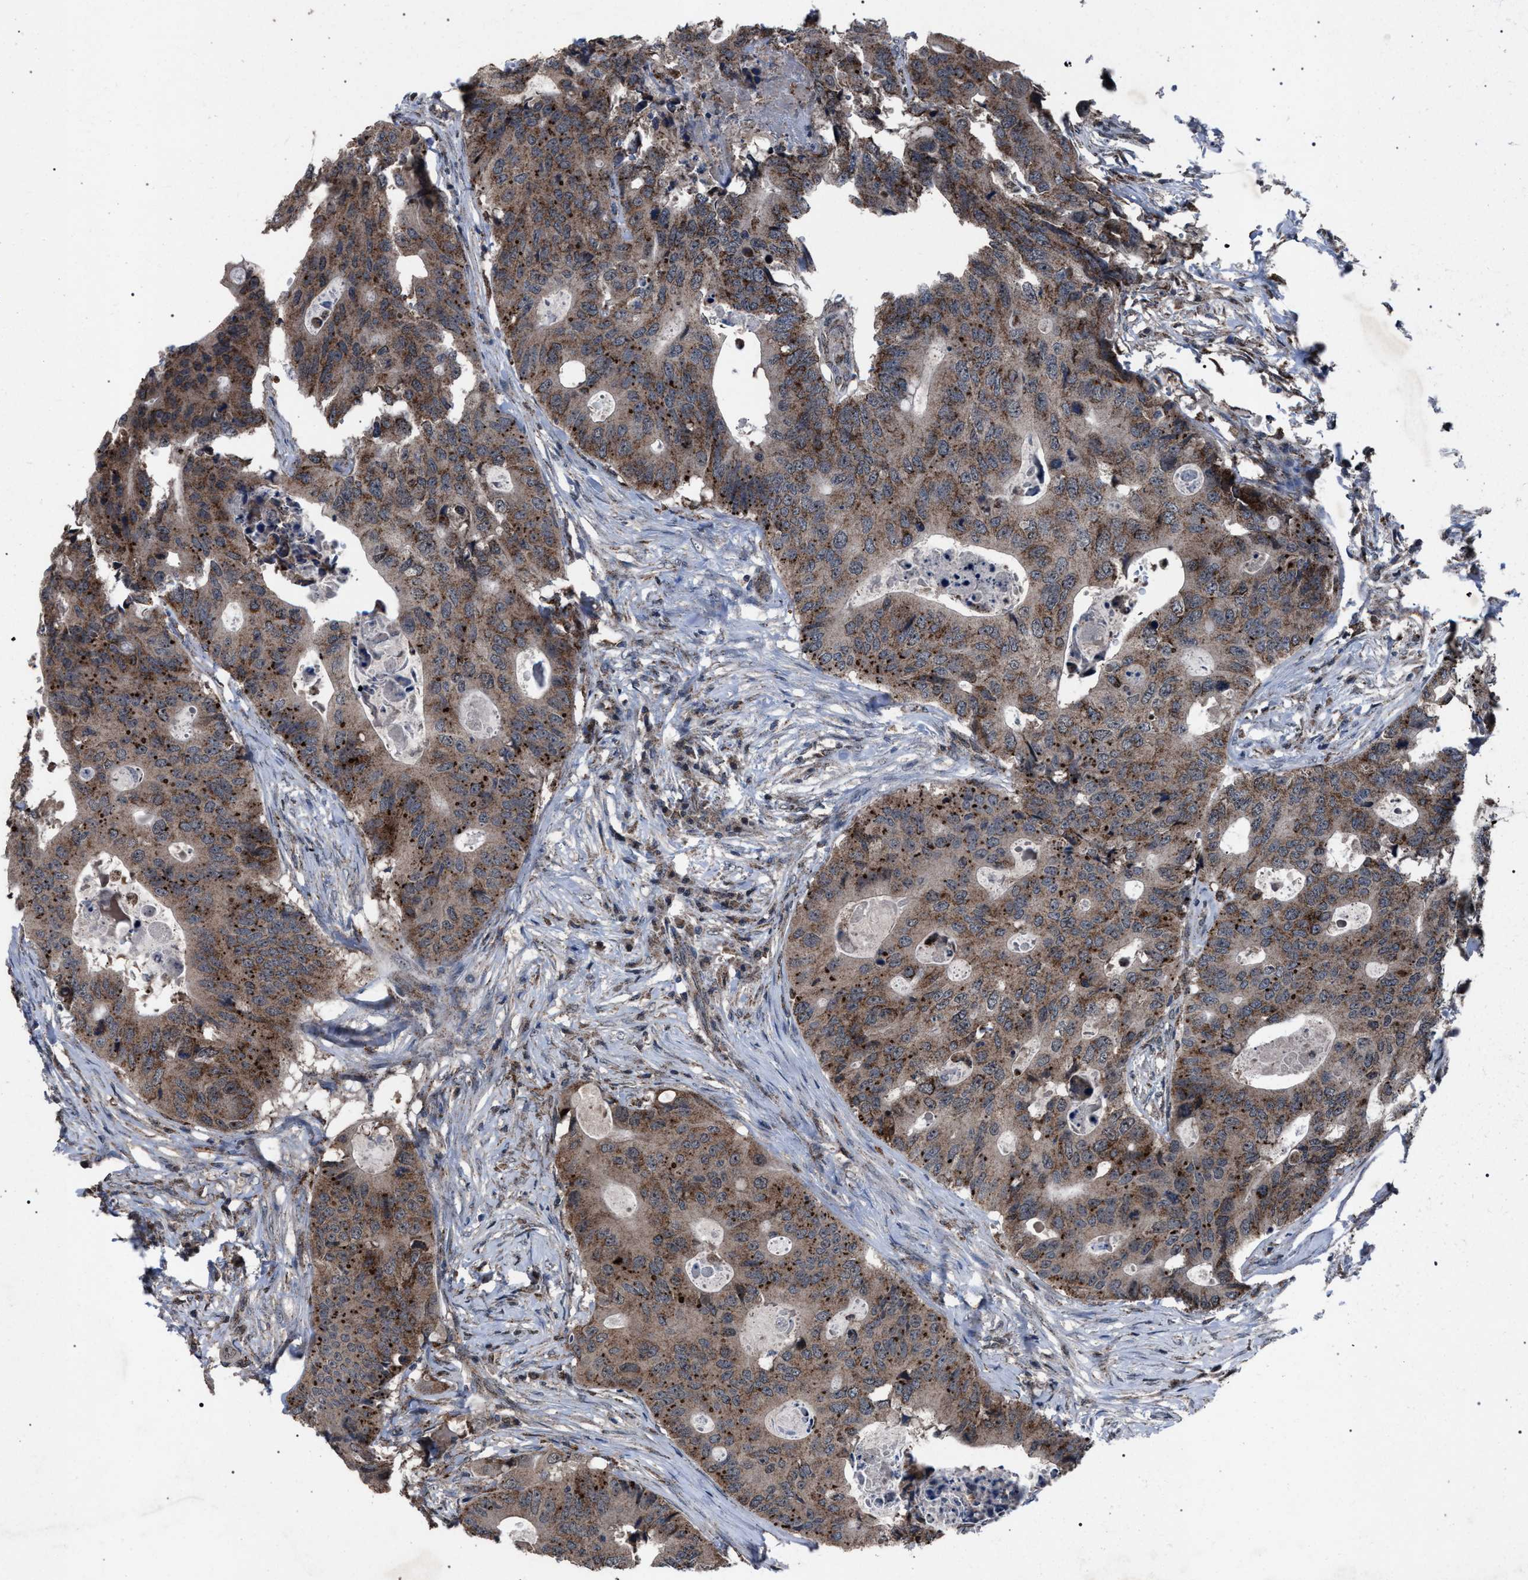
{"staining": {"intensity": "moderate", "quantity": ">75%", "location": "cytoplasmic/membranous"}, "tissue": "colorectal cancer", "cell_type": "Tumor cells", "image_type": "cancer", "snomed": [{"axis": "morphology", "description": "Adenocarcinoma, NOS"}, {"axis": "topography", "description": "Colon"}], "caption": "Immunohistochemistry staining of colorectal cancer, which displays medium levels of moderate cytoplasmic/membranous expression in about >75% of tumor cells indicating moderate cytoplasmic/membranous protein staining. The staining was performed using DAB (3,3'-diaminobenzidine) (brown) for protein detection and nuclei were counterstained in hematoxylin (blue).", "gene": "HSD17B4", "patient": {"sex": "male", "age": 71}}